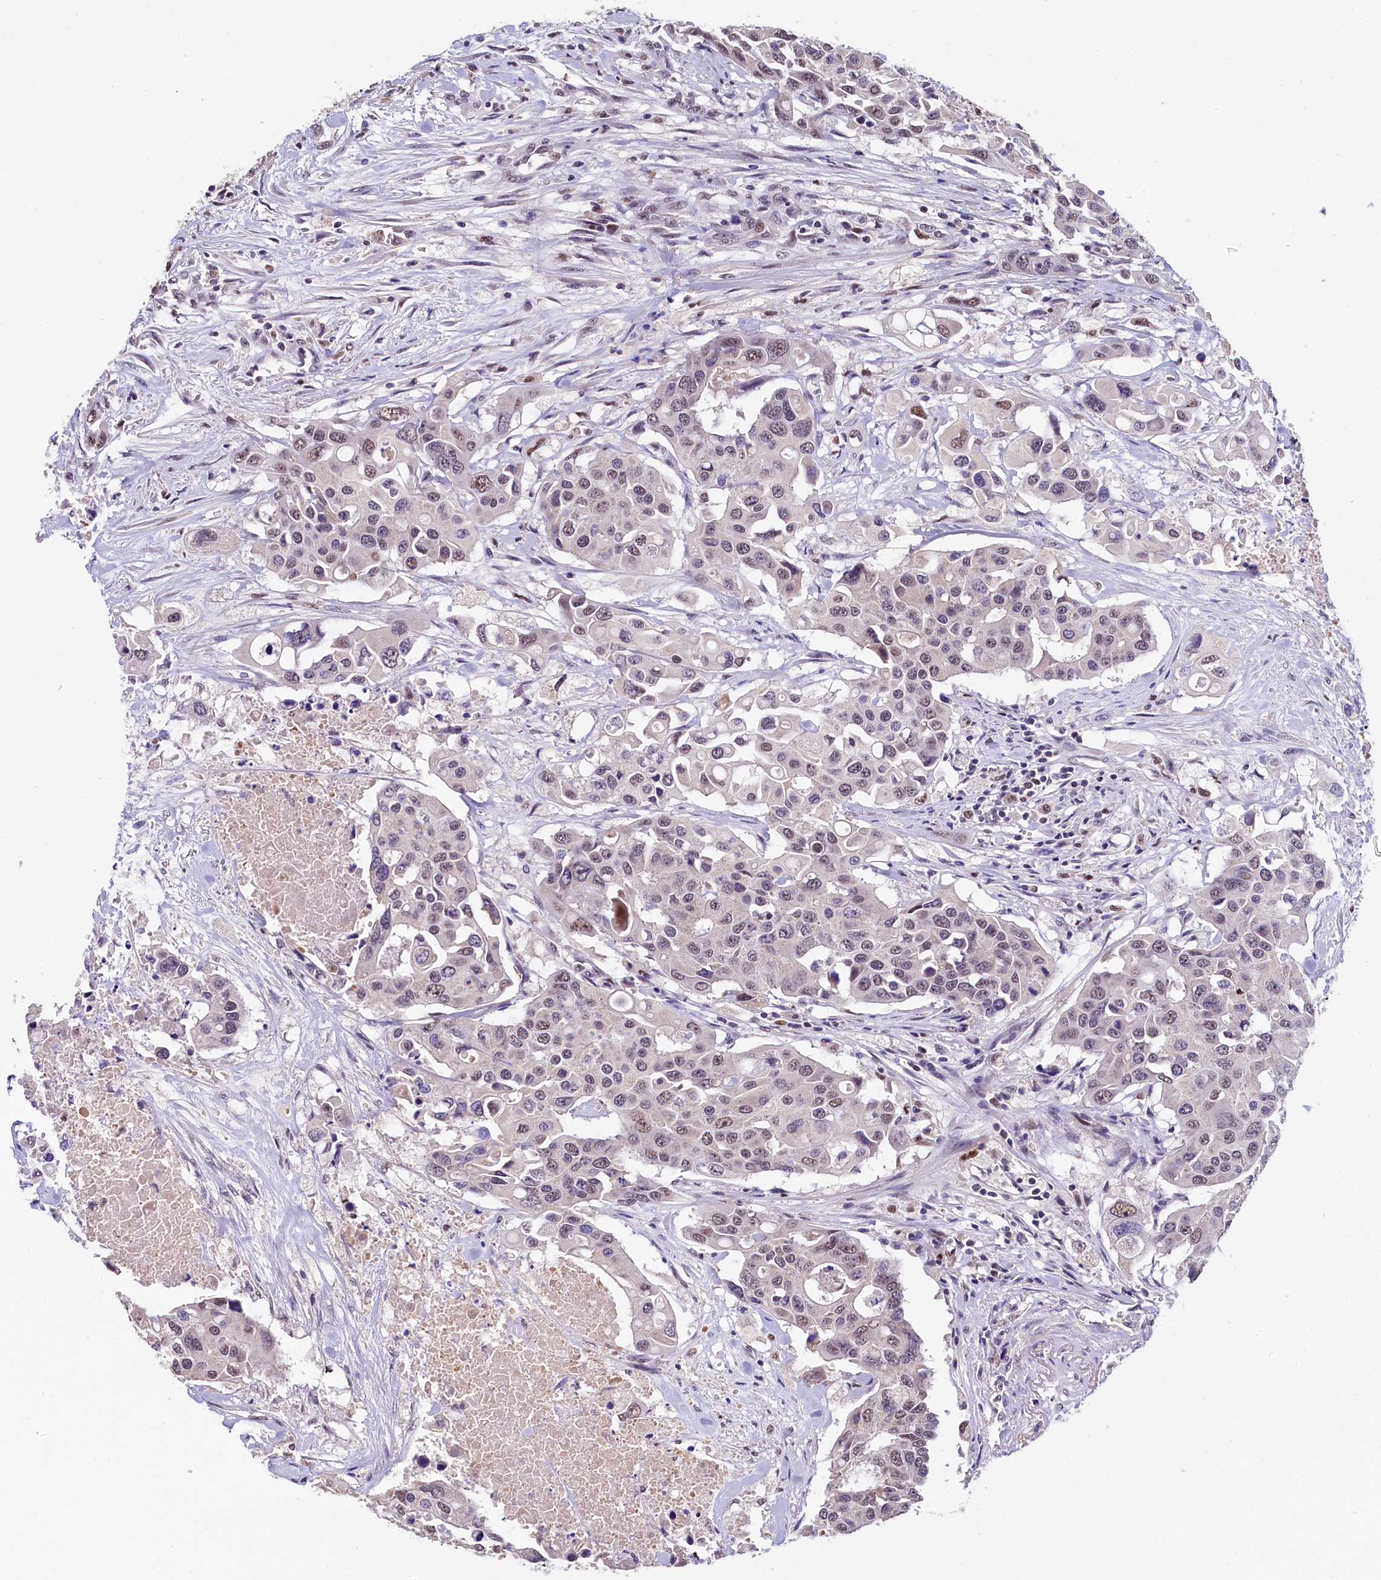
{"staining": {"intensity": "moderate", "quantity": "25%-75%", "location": "nuclear"}, "tissue": "colorectal cancer", "cell_type": "Tumor cells", "image_type": "cancer", "snomed": [{"axis": "morphology", "description": "Adenocarcinoma, NOS"}, {"axis": "topography", "description": "Colon"}], "caption": "Immunohistochemical staining of colorectal cancer reveals moderate nuclear protein expression in approximately 25%-75% of tumor cells.", "gene": "HECTD4", "patient": {"sex": "male", "age": 77}}